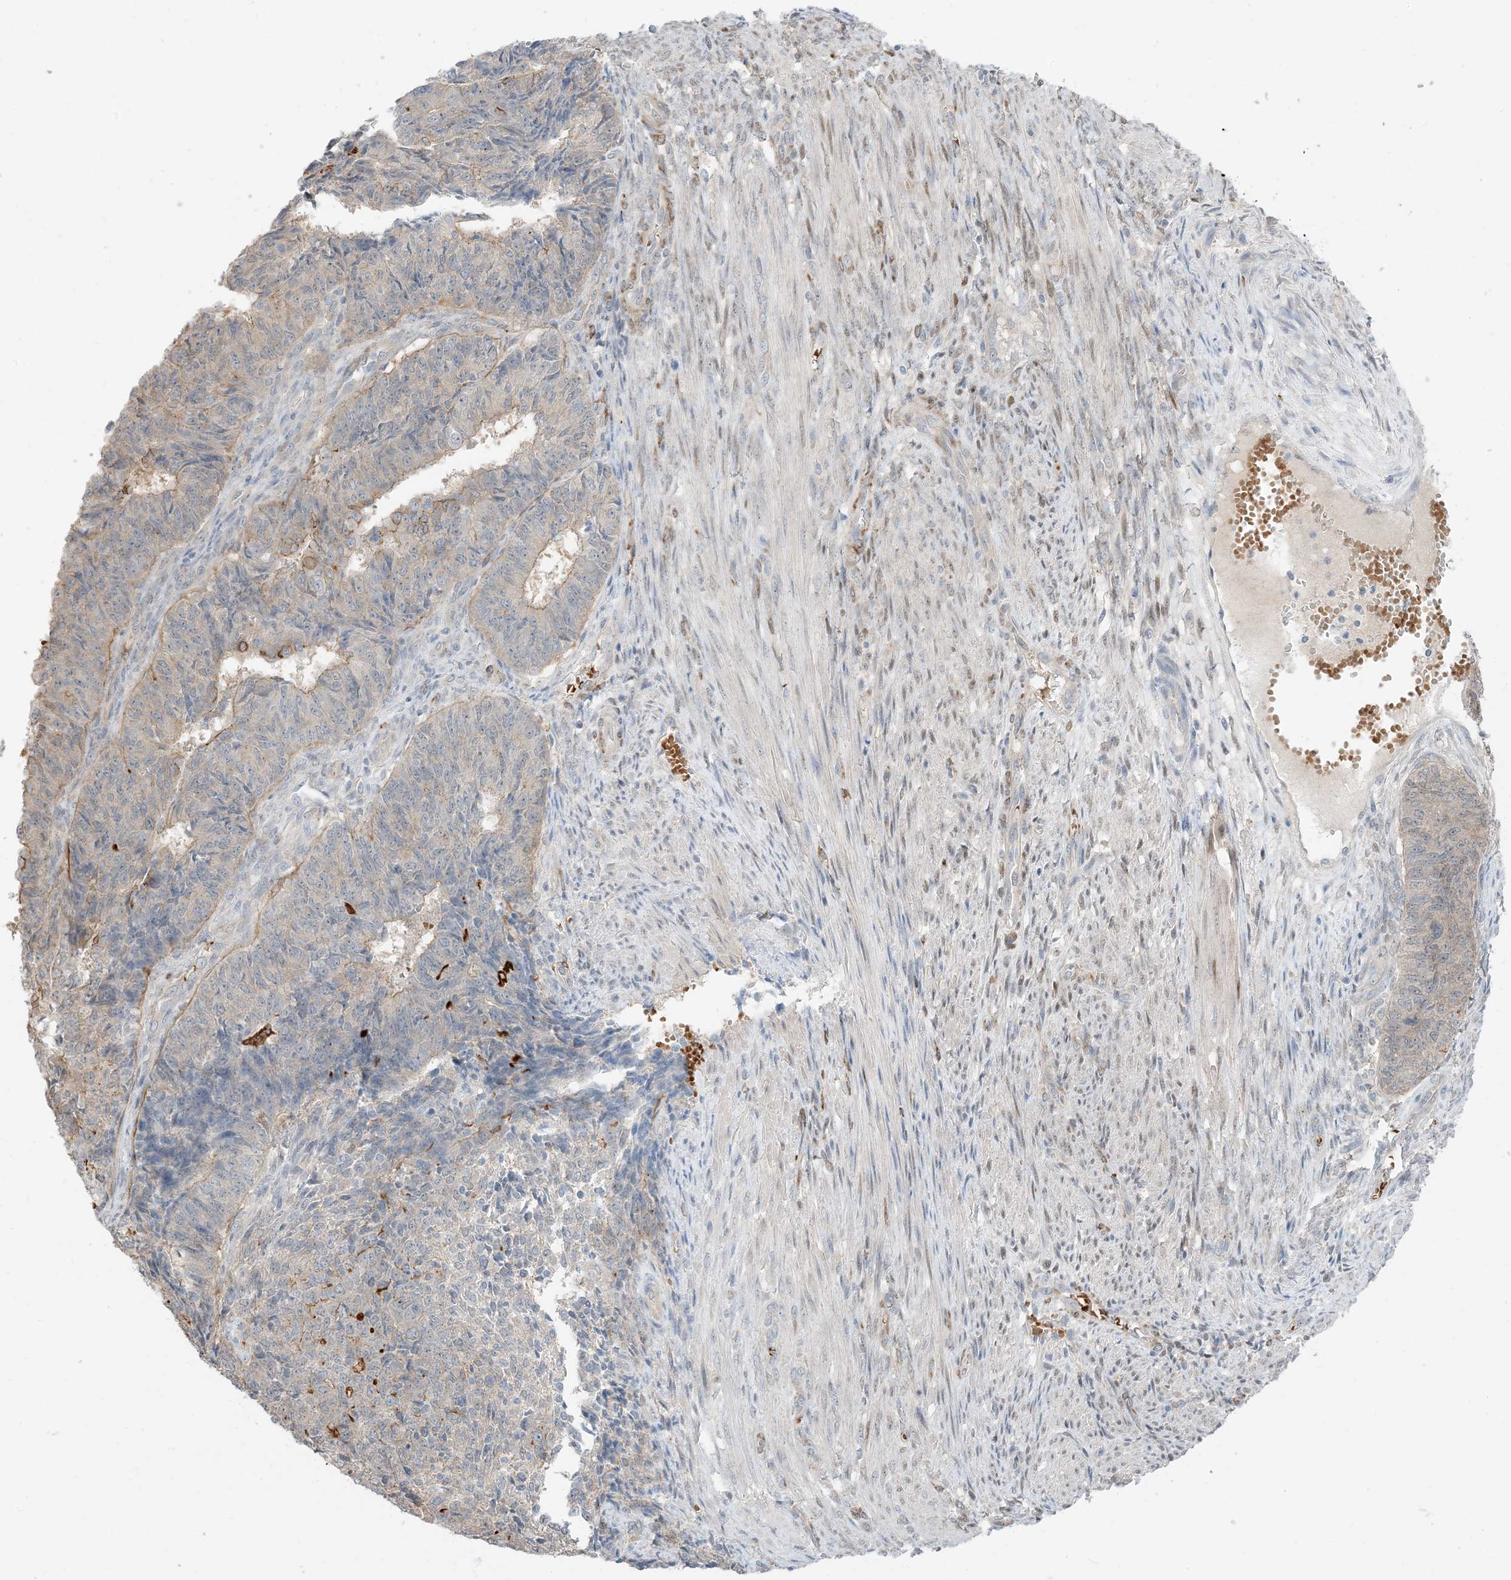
{"staining": {"intensity": "weak", "quantity": "<25%", "location": "cytoplasmic/membranous"}, "tissue": "endometrial cancer", "cell_type": "Tumor cells", "image_type": "cancer", "snomed": [{"axis": "morphology", "description": "Adenocarcinoma, NOS"}, {"axis": "topography", "description": "Endometrium"}], "caption": "A high-resolution histopathology image shows immunohistochemistry staining of endometrial cancer, which exhibits no significant staining in tumor cells.", "gene": "RIN1", "patient": {"sex": "female", "age": 32}}